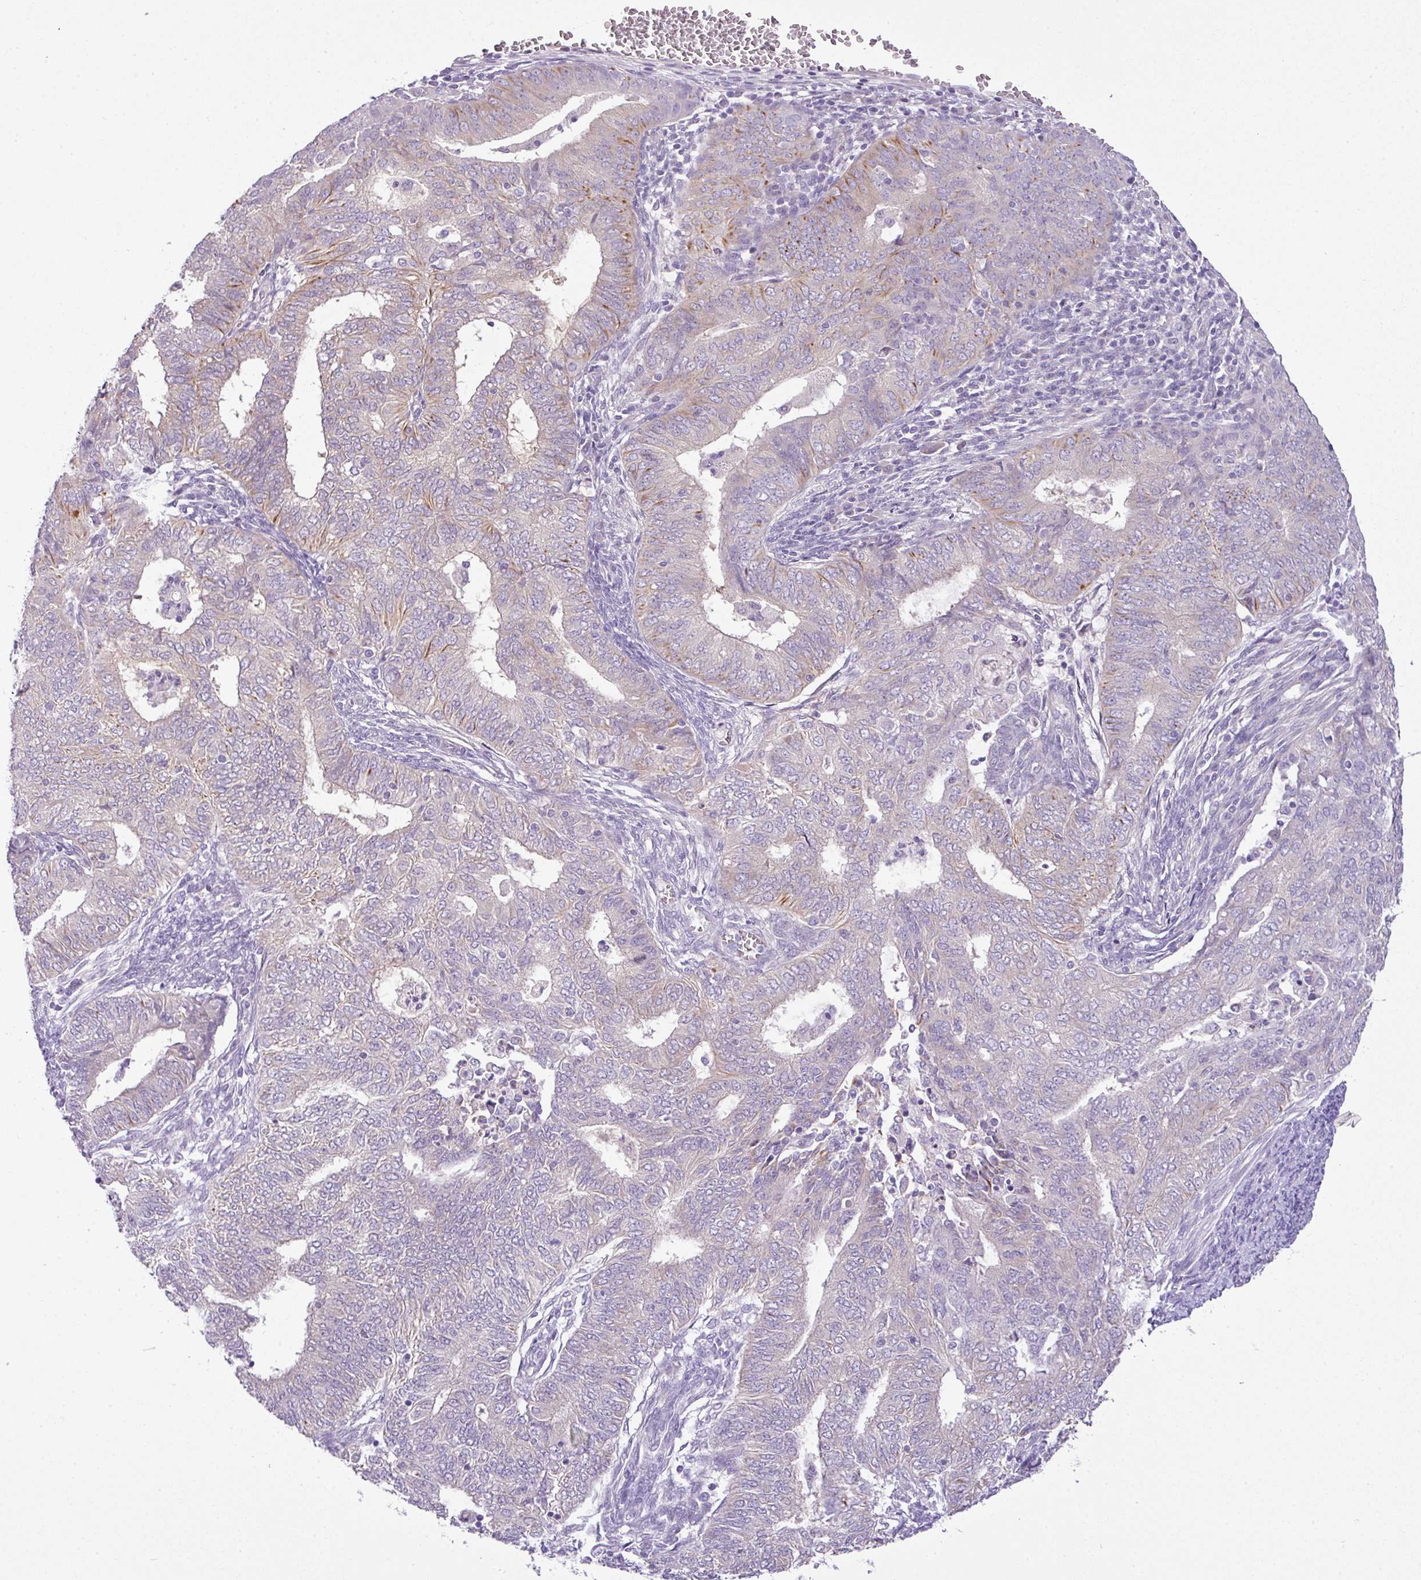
{"staining": {"intensity": "negative", "quantity": "none", "location": "none"}, "tissue": "endometrial cancer", "cell_type": "Tumor cells", "image_type": "cancer", "snomed": [{"axis": "morphology", "description": "Adenocarcinoma, NOS"}, {"axis": "topography", "description": "Endometrium"}], "caption": "DAB (3,3'-diaminobenzidine) immunohistochemical staining of endometrial adenocarcinoma shows no significant staining in tumor cells. (Stains: DAB (3,3'-diaminobenzidine) immunohistochemistry (IHC) with hematoxylin counter stain, Microscopy: brightfield microscopy at high magnification).", "gene": "ENSG00000273748", "patient": {"sex": "female", "age": 62}}